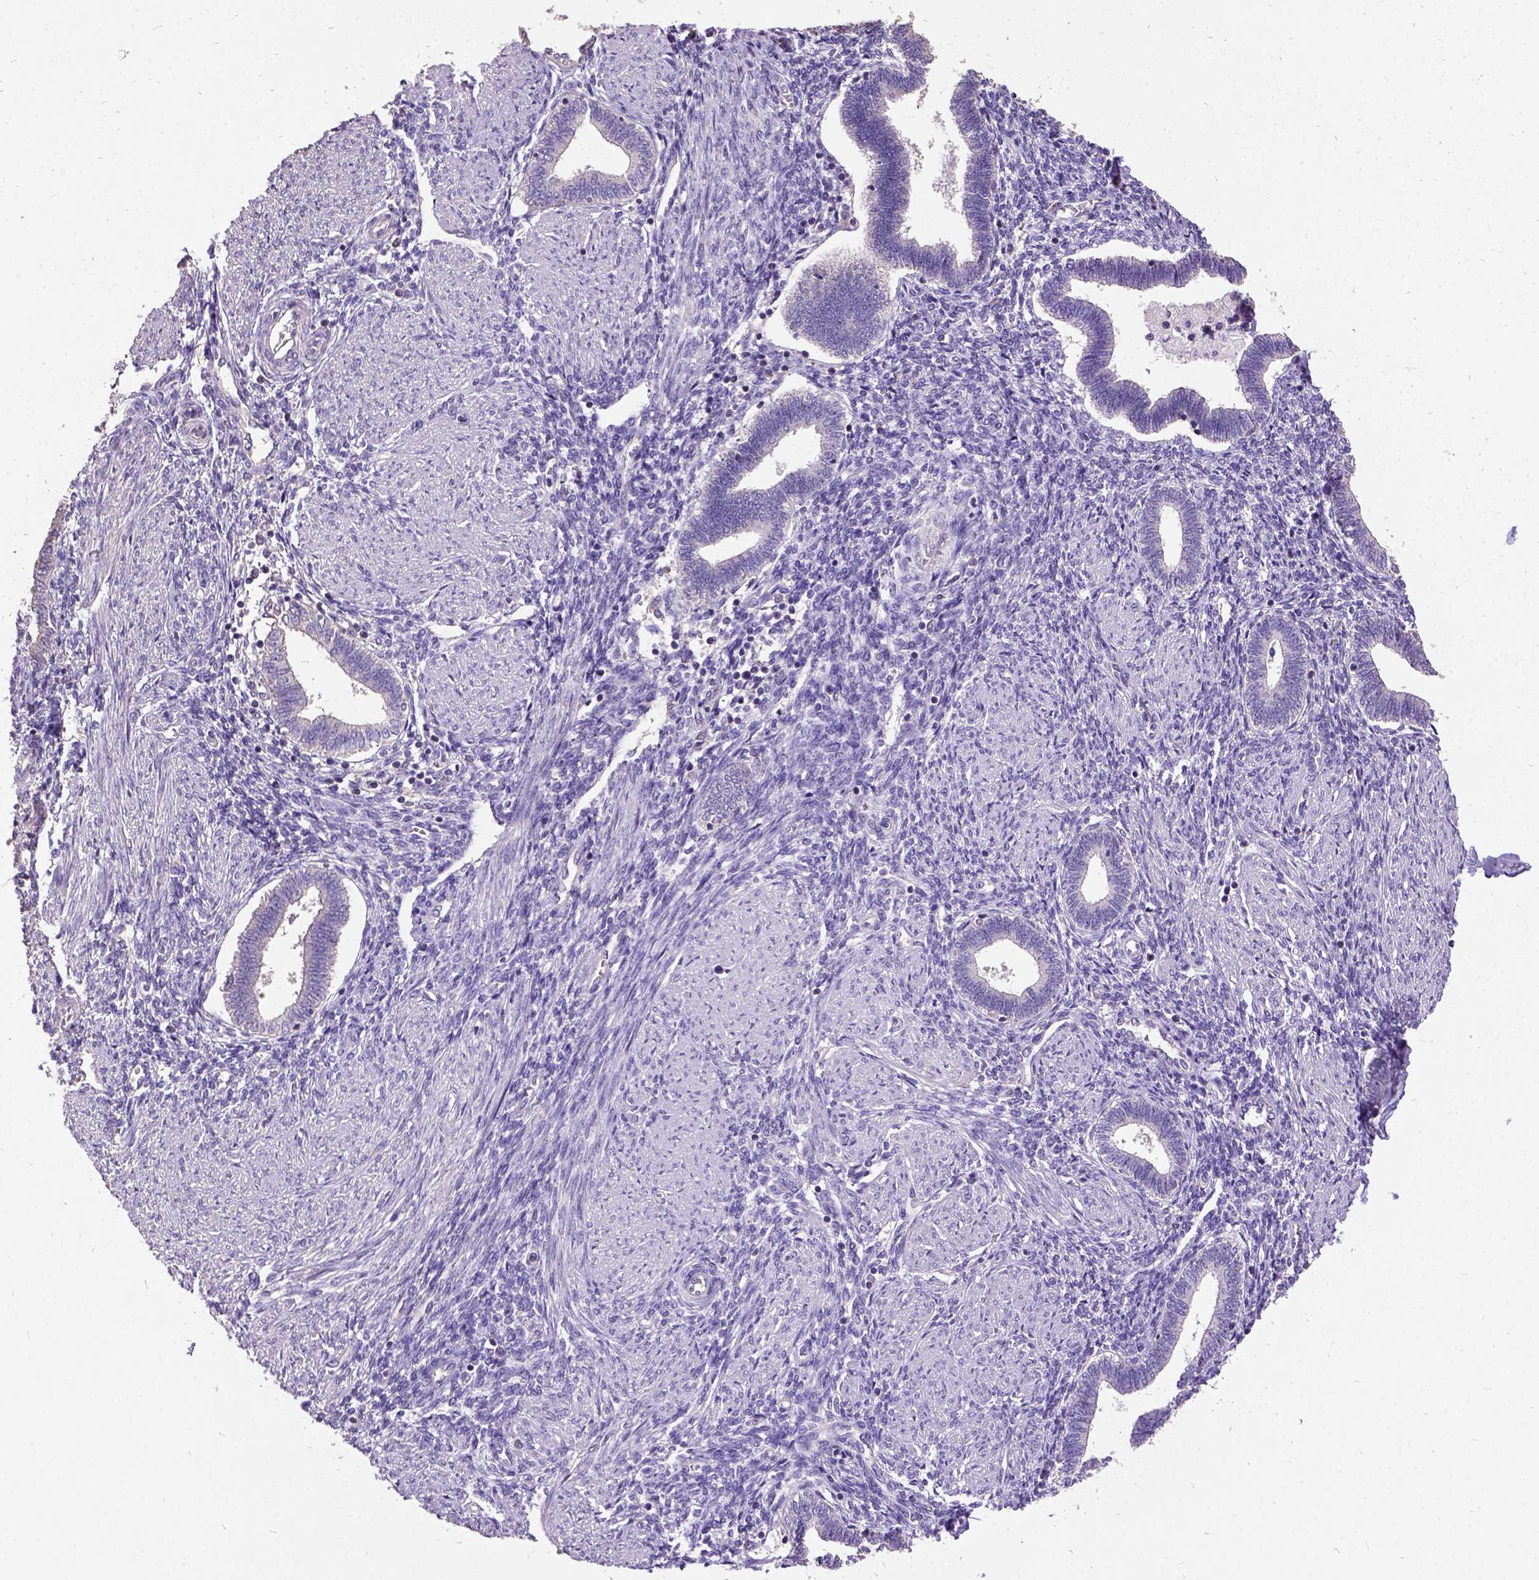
{"staining": {"intensity": "negative", "quantity": "none", "location": "none"}, "tissue": "endometrium", "cell_type": "Cells in endometrial stroma", "image_type": "normal", "snomed": [{"axis": "morphology", "description": "Normal tissue, NOS"}, {"axis": "topography", "description": "Endometrium"}], "caption": "Photomicrograph shows no protein staining in cells in endometrial stroma of benign endometrium. (DAB immunohistochemistry (IHC) visualized using brightfield microscopy, high magnification).", "gene": "DQX1", "patient": {"sex": "female", "age": 42}}